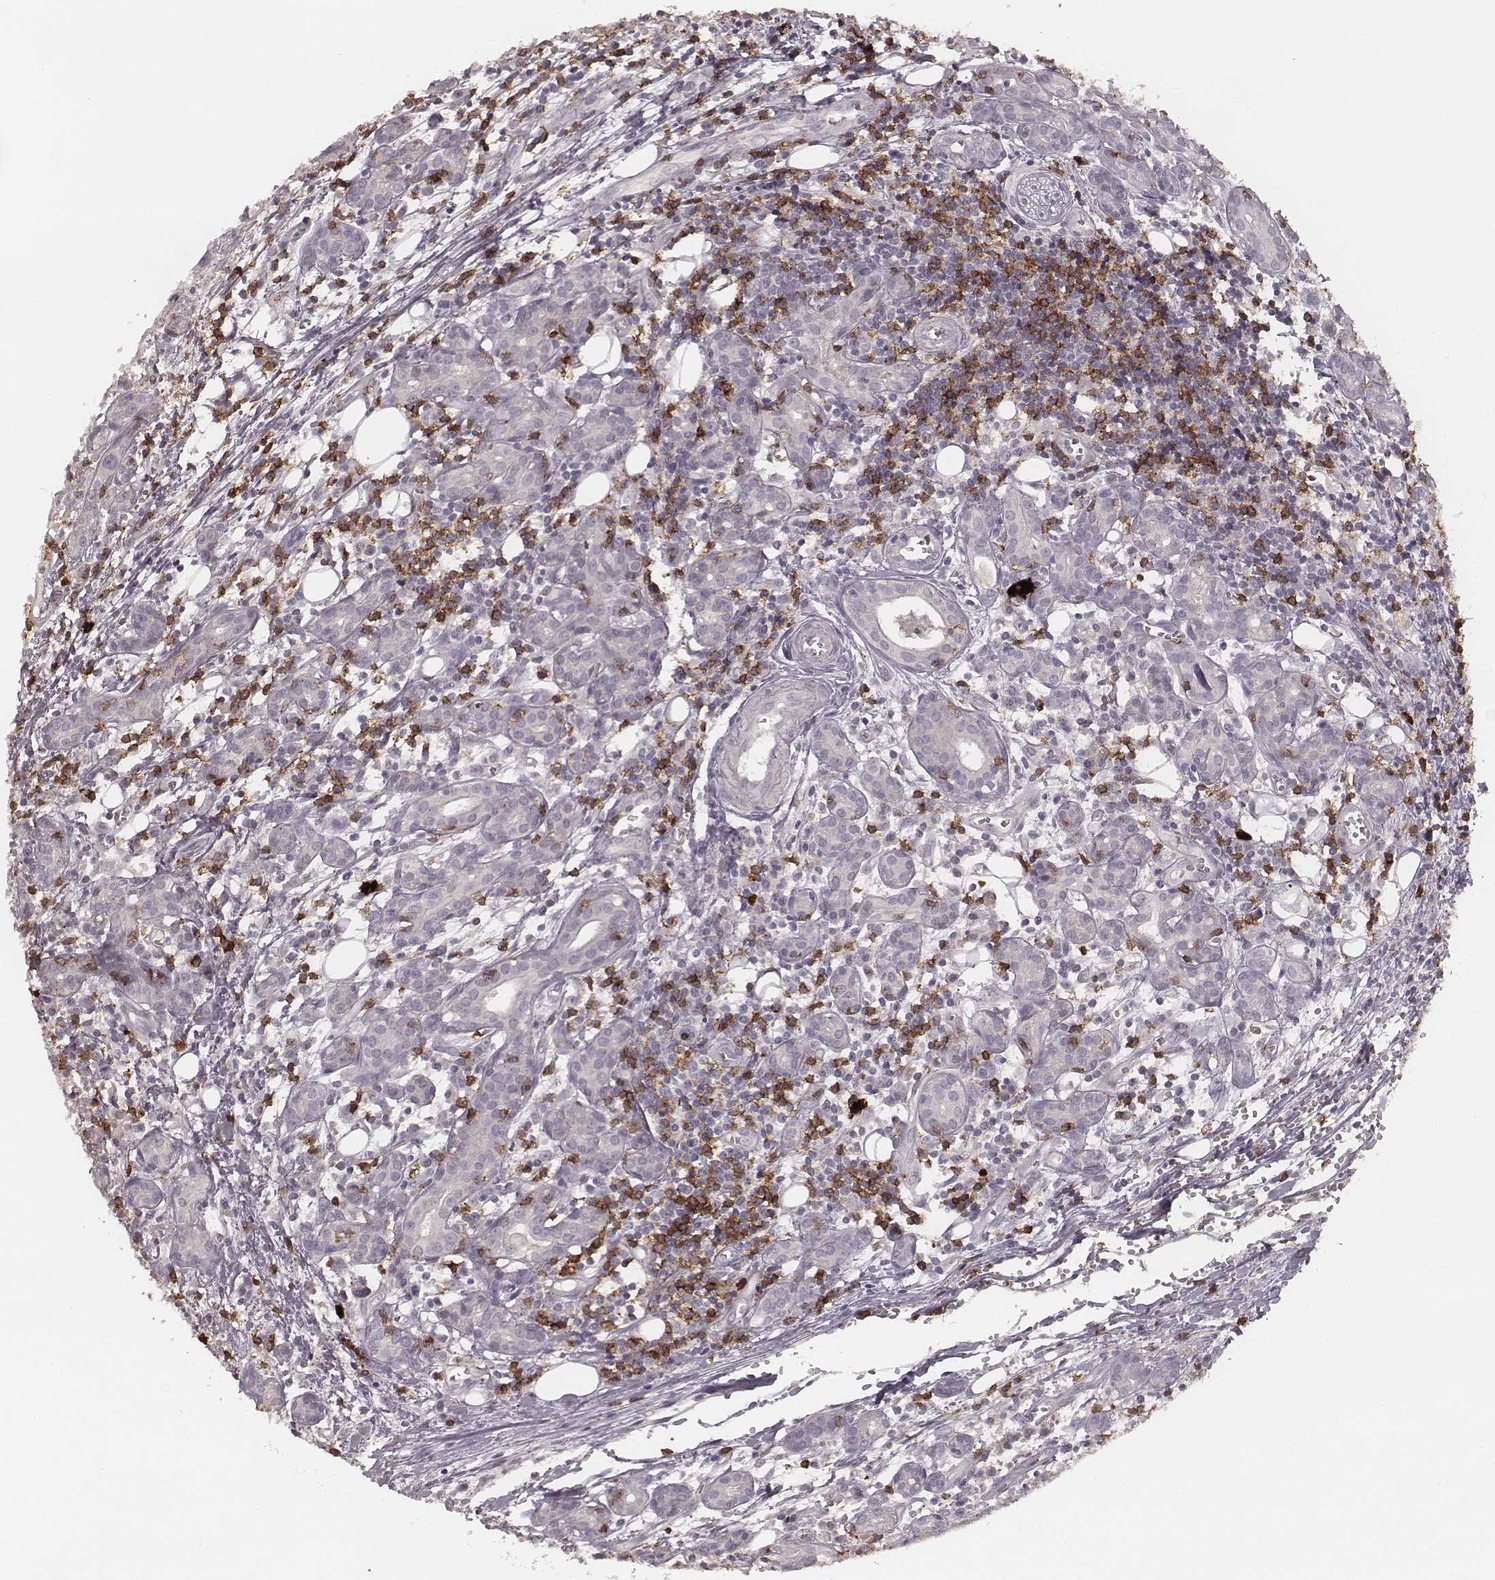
{"staining": {"intensity": "negative", "quantity": "none", "location": "none"}, "tissue": "head and neck cancer", "cell_type": "Tumor cells", "image_type": "cancer", "snomed": [{"axis": "morphology", "description": "Adenocarcinoma, NOS"}, {"axis": "topography", "description": "Head-Neck"}], "caption": "A micrograph of head and neck cancer stained for a protein demonstrates no brown staining in tumor cells.", "gene": "CD8A", "patient": {"sex": "male", "age": 76}}